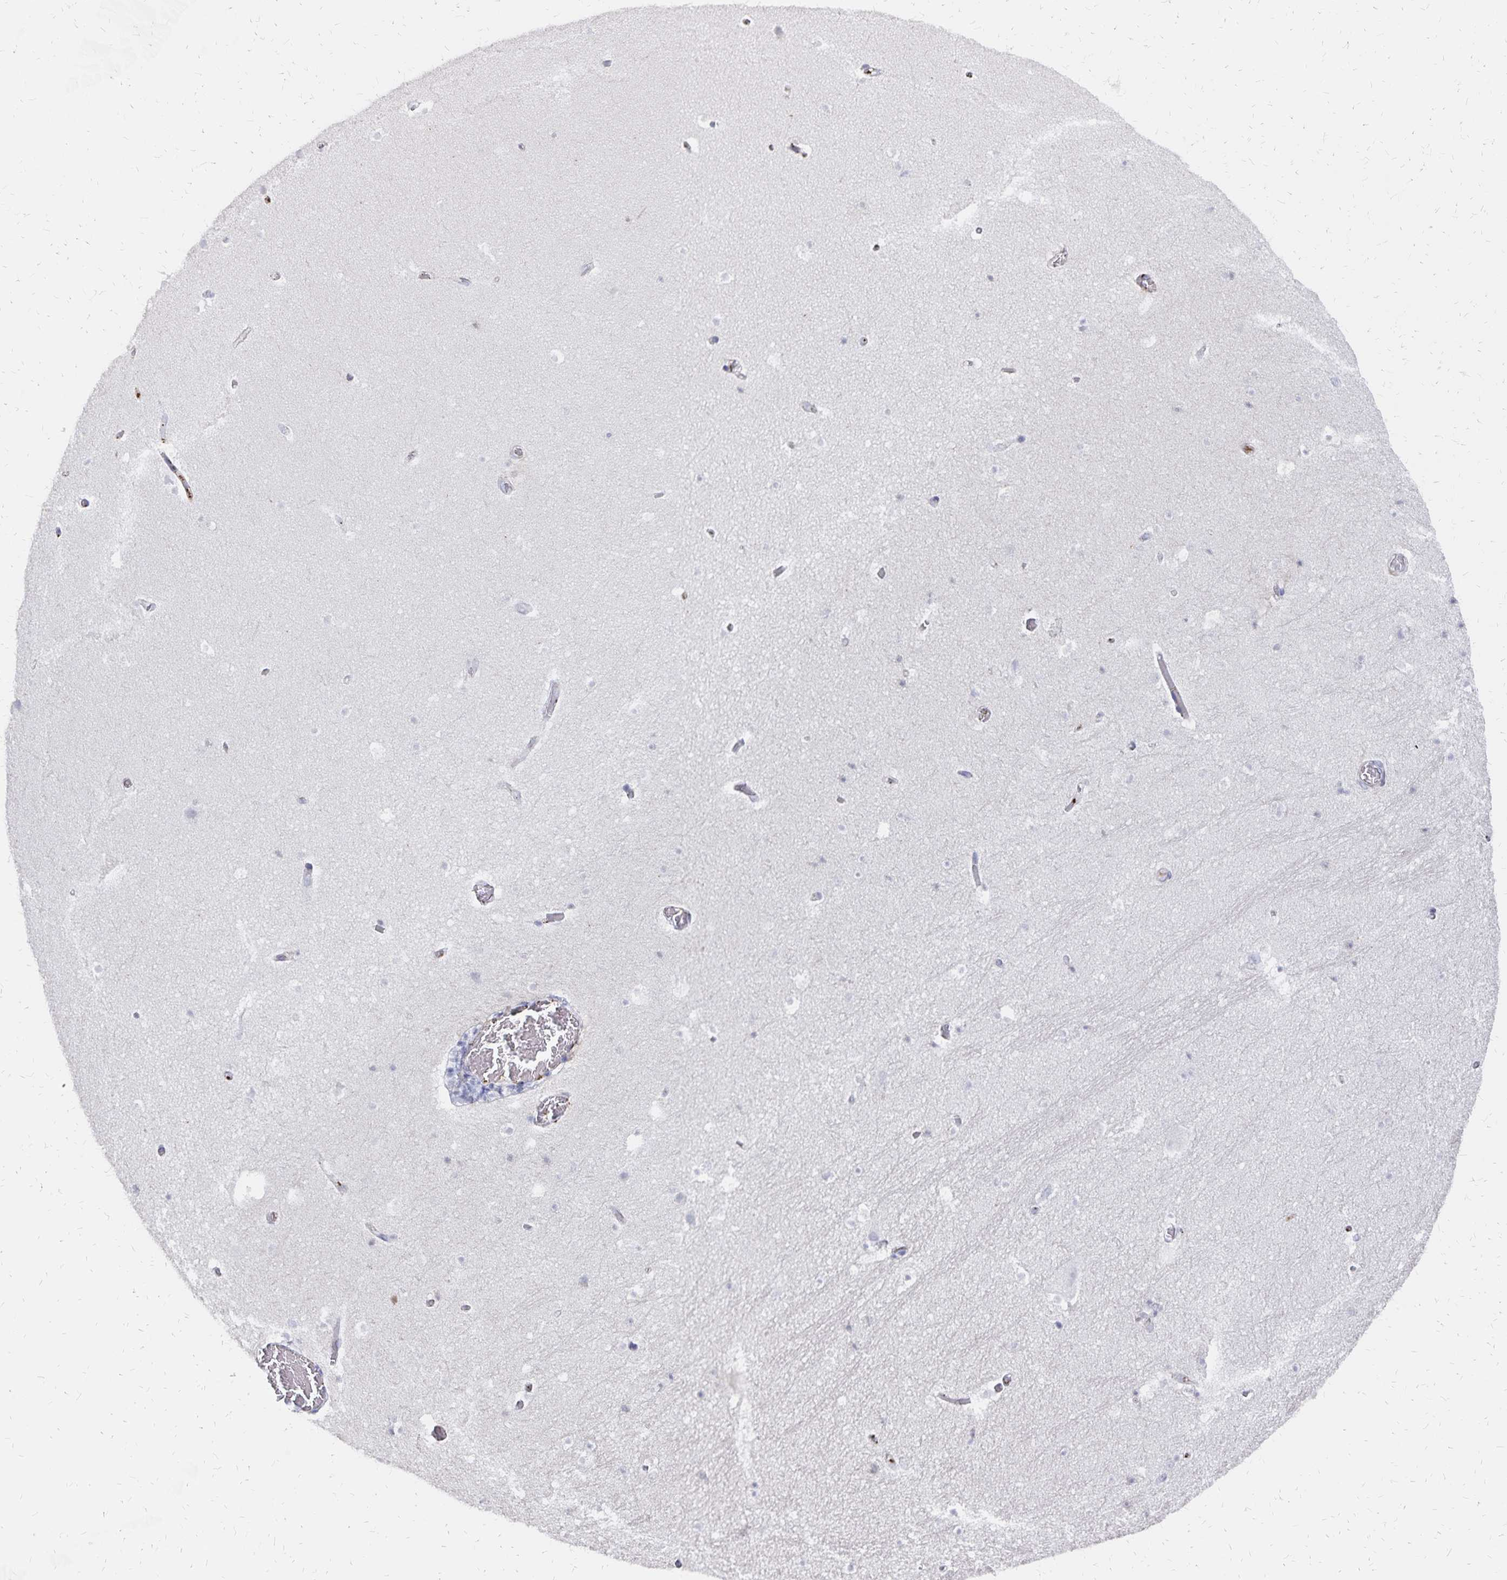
{"staining": {"intensity": "negative", "quantity": "none", "location": "none"}, "tissue": "hippocampus", "cell_type": "Glial cells", "image_type": "normal", "snomed": [{"axis": "morphology", "description": "Normal tissue, NOS"}, {"axis": "topography", "description": "Hippocampus"}], "caption": "This is an IHC histopathology image of normal hippocampus. There is no positivity in glial cells.", "gene": "KISS1", "patient": {"sex": "male", "age": 26}}